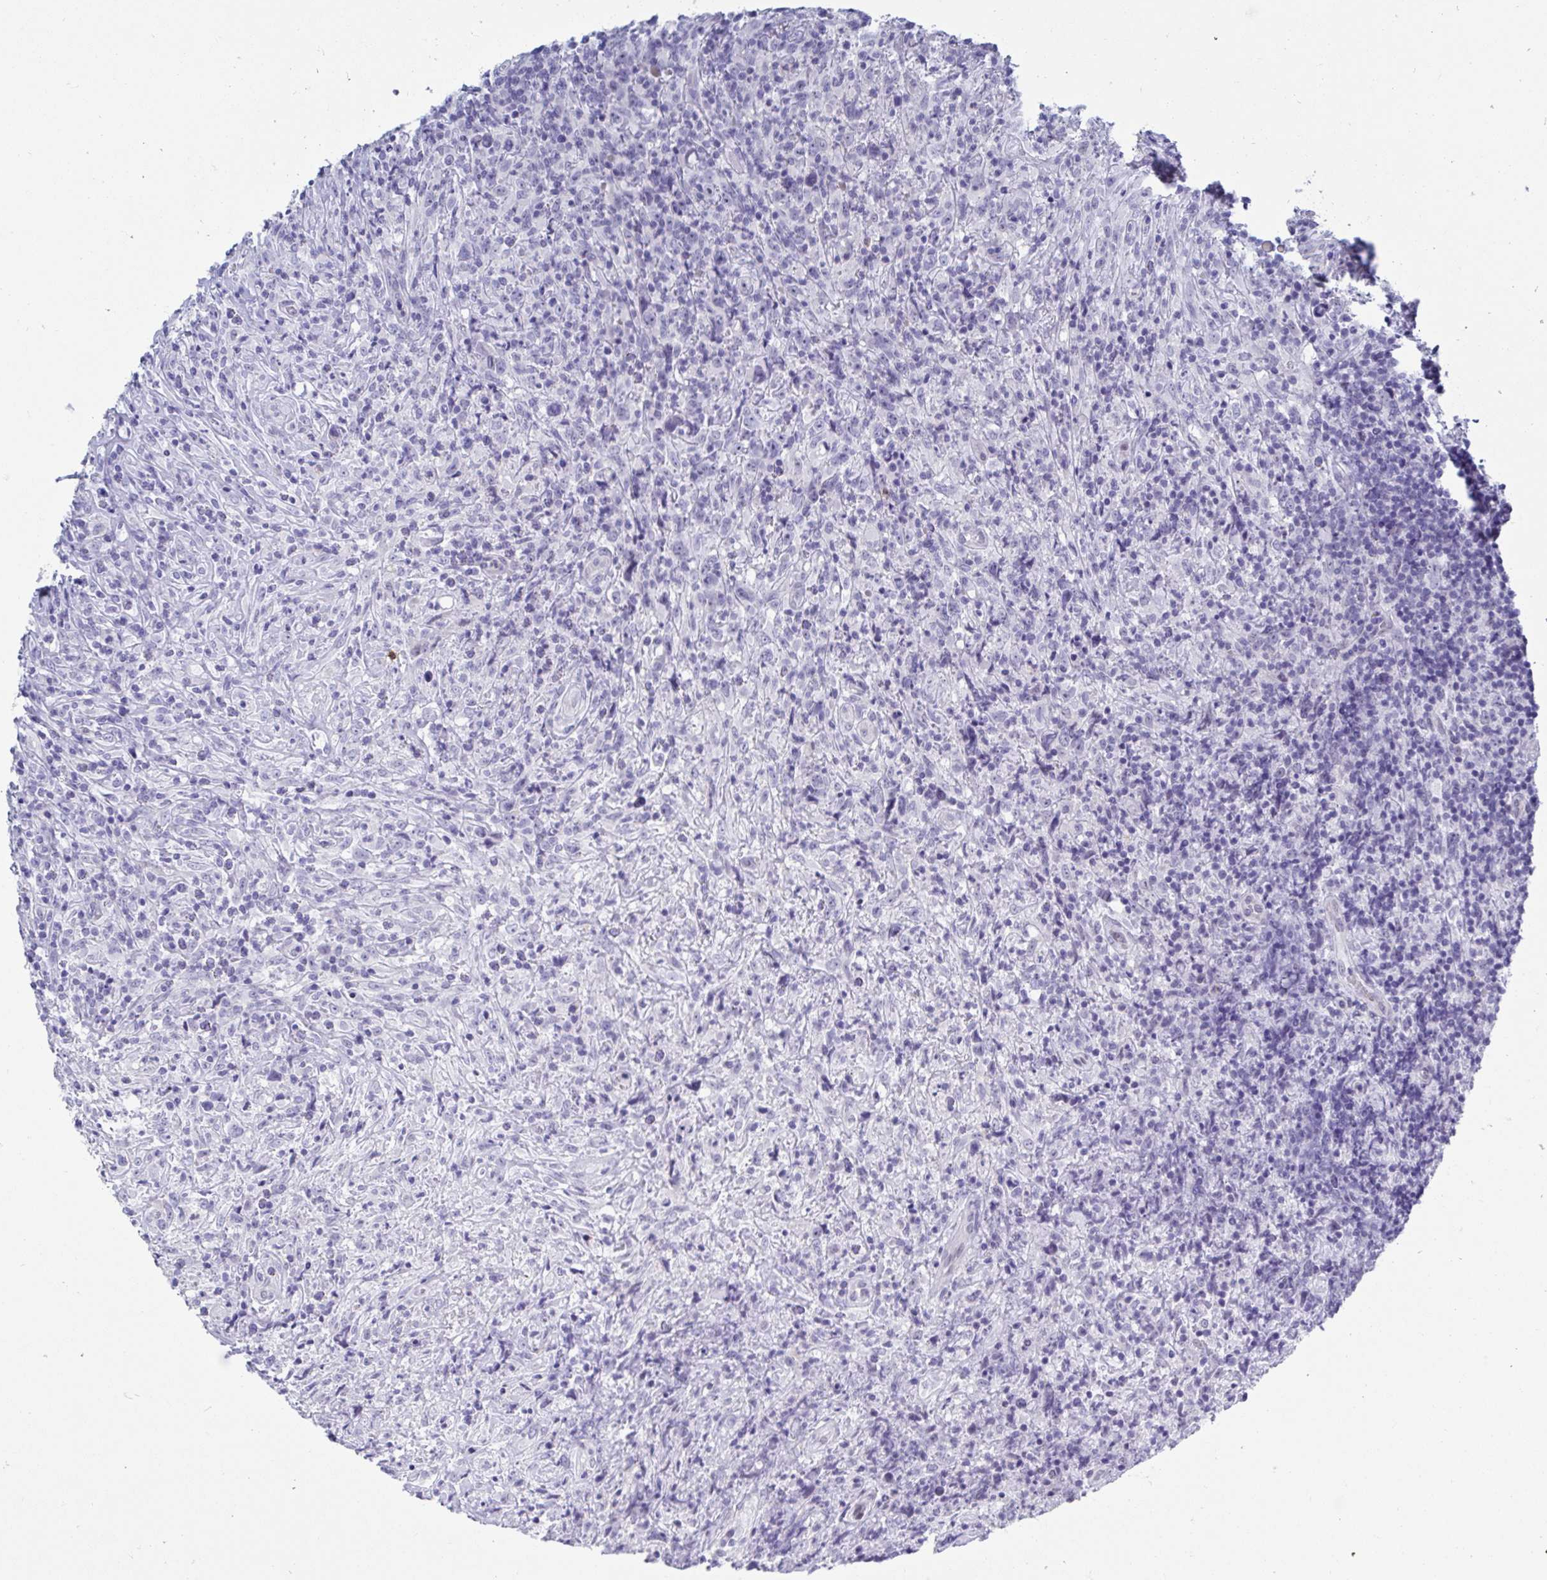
{"staining": {"intensity": "negative", "quantity": "none", "location": "none"}, "tissue": "lymphoma", "cell_type": "Tumor cells", "image_type": "cancer", "snomed": [{"axis": "morphology", "description": "Hodgkin's disease, NOS"}, {"axis": "topography", "description": "Lymph node"}], "caption": "DAB immunohistochemical staining of lymphoma reveals no significant expression in tumor cells.", "gene": "MFSD4A", "patient": {"sex": "female", "age": 18}}